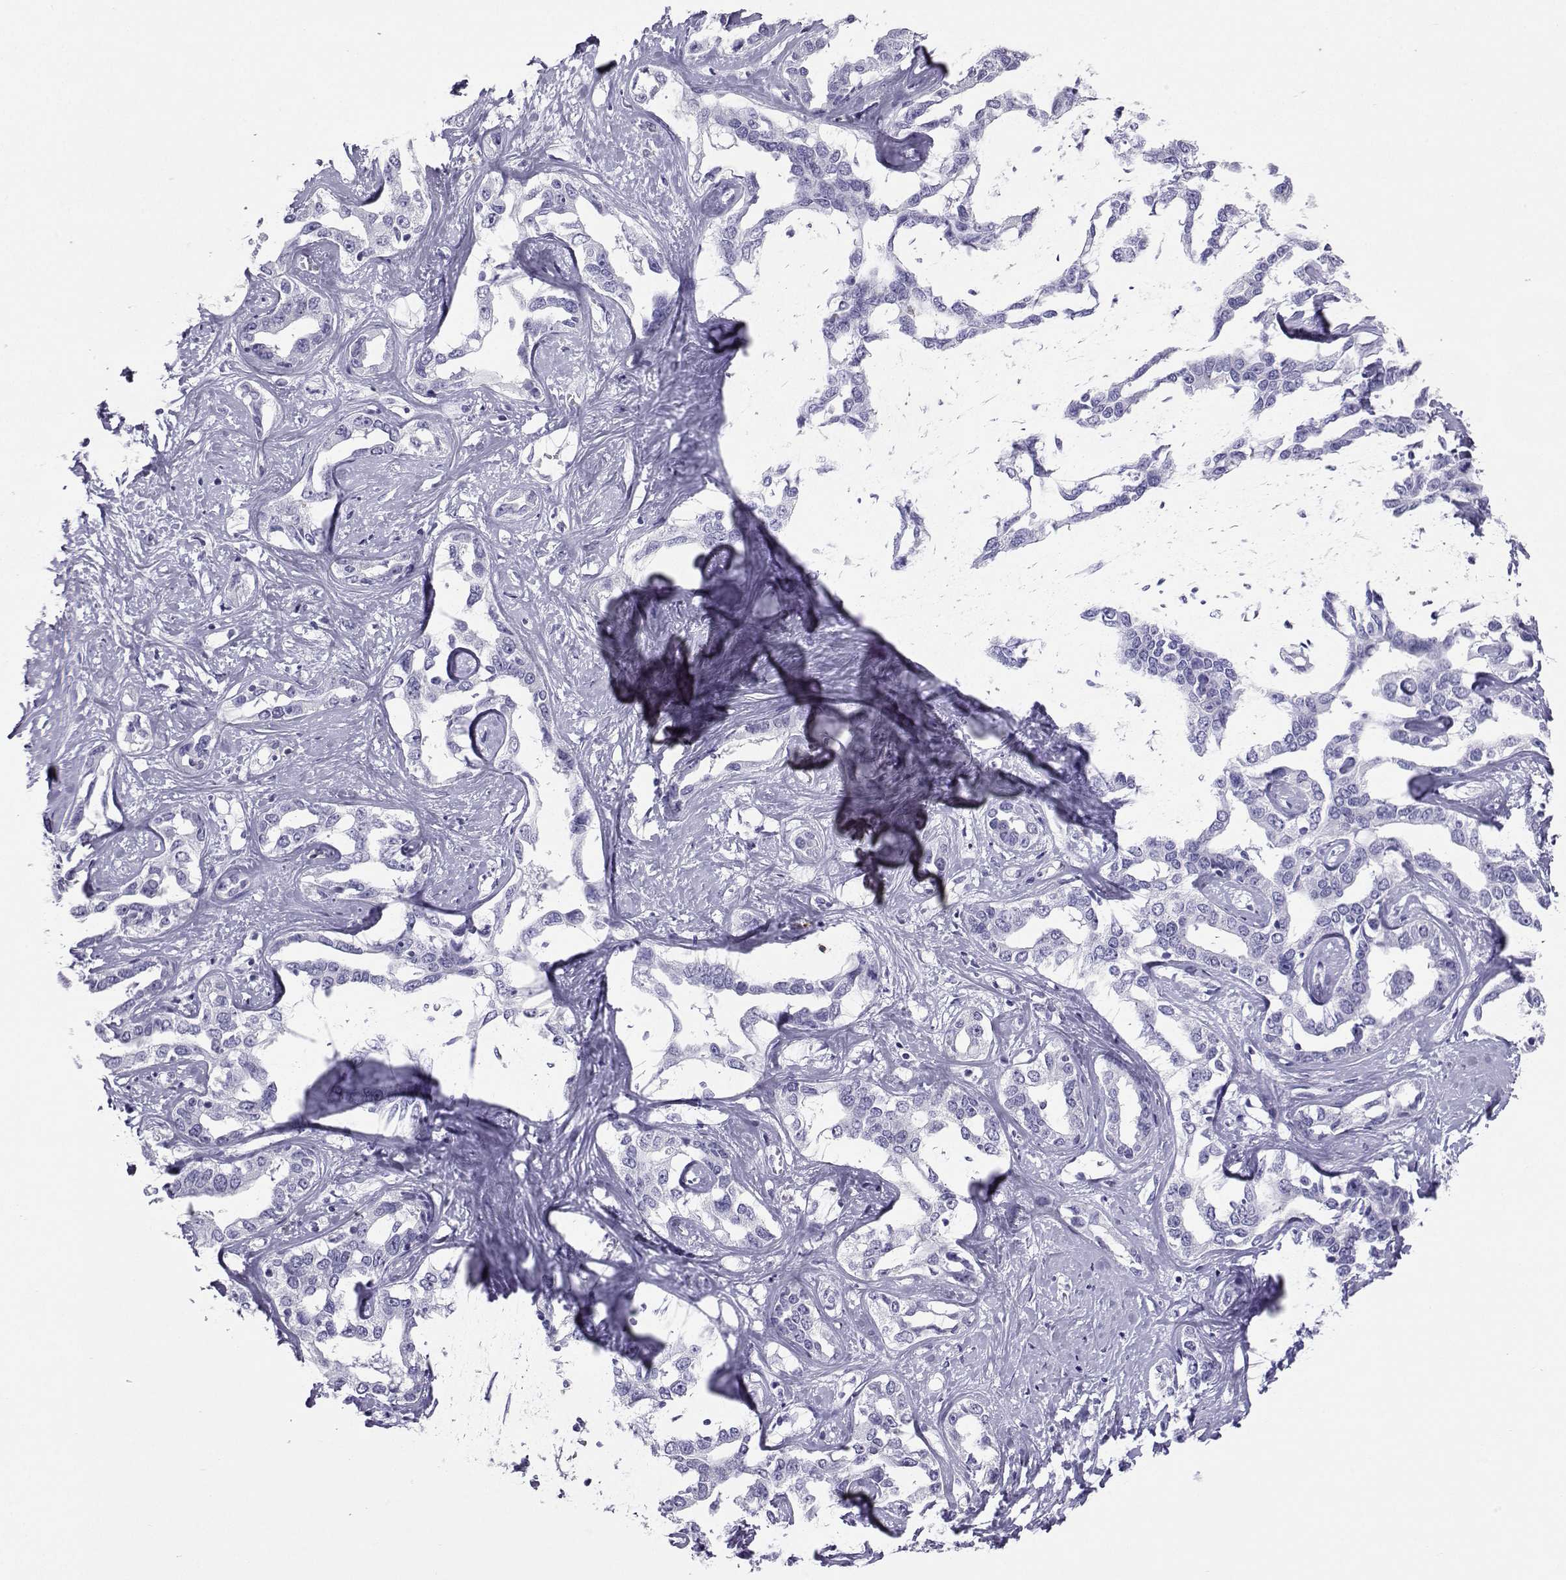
{"staining": {"intensity": "negative", "quantity": "none", "location": "none"}, "tissue": "liver cancer", "cell_type": "Tumor cells", "image_type": "cancer", "snomed": [{"axis": "morphology", "description": "Cholangiocarcinoma"}, {"axis": "topography", "description": "Liver"}], "caption": "The image exhibits no staining of tumor cells in liver cholangiocarcinoma.", "gene": "SLC18A2", "patient": {"sex": "male", "age": 59}}